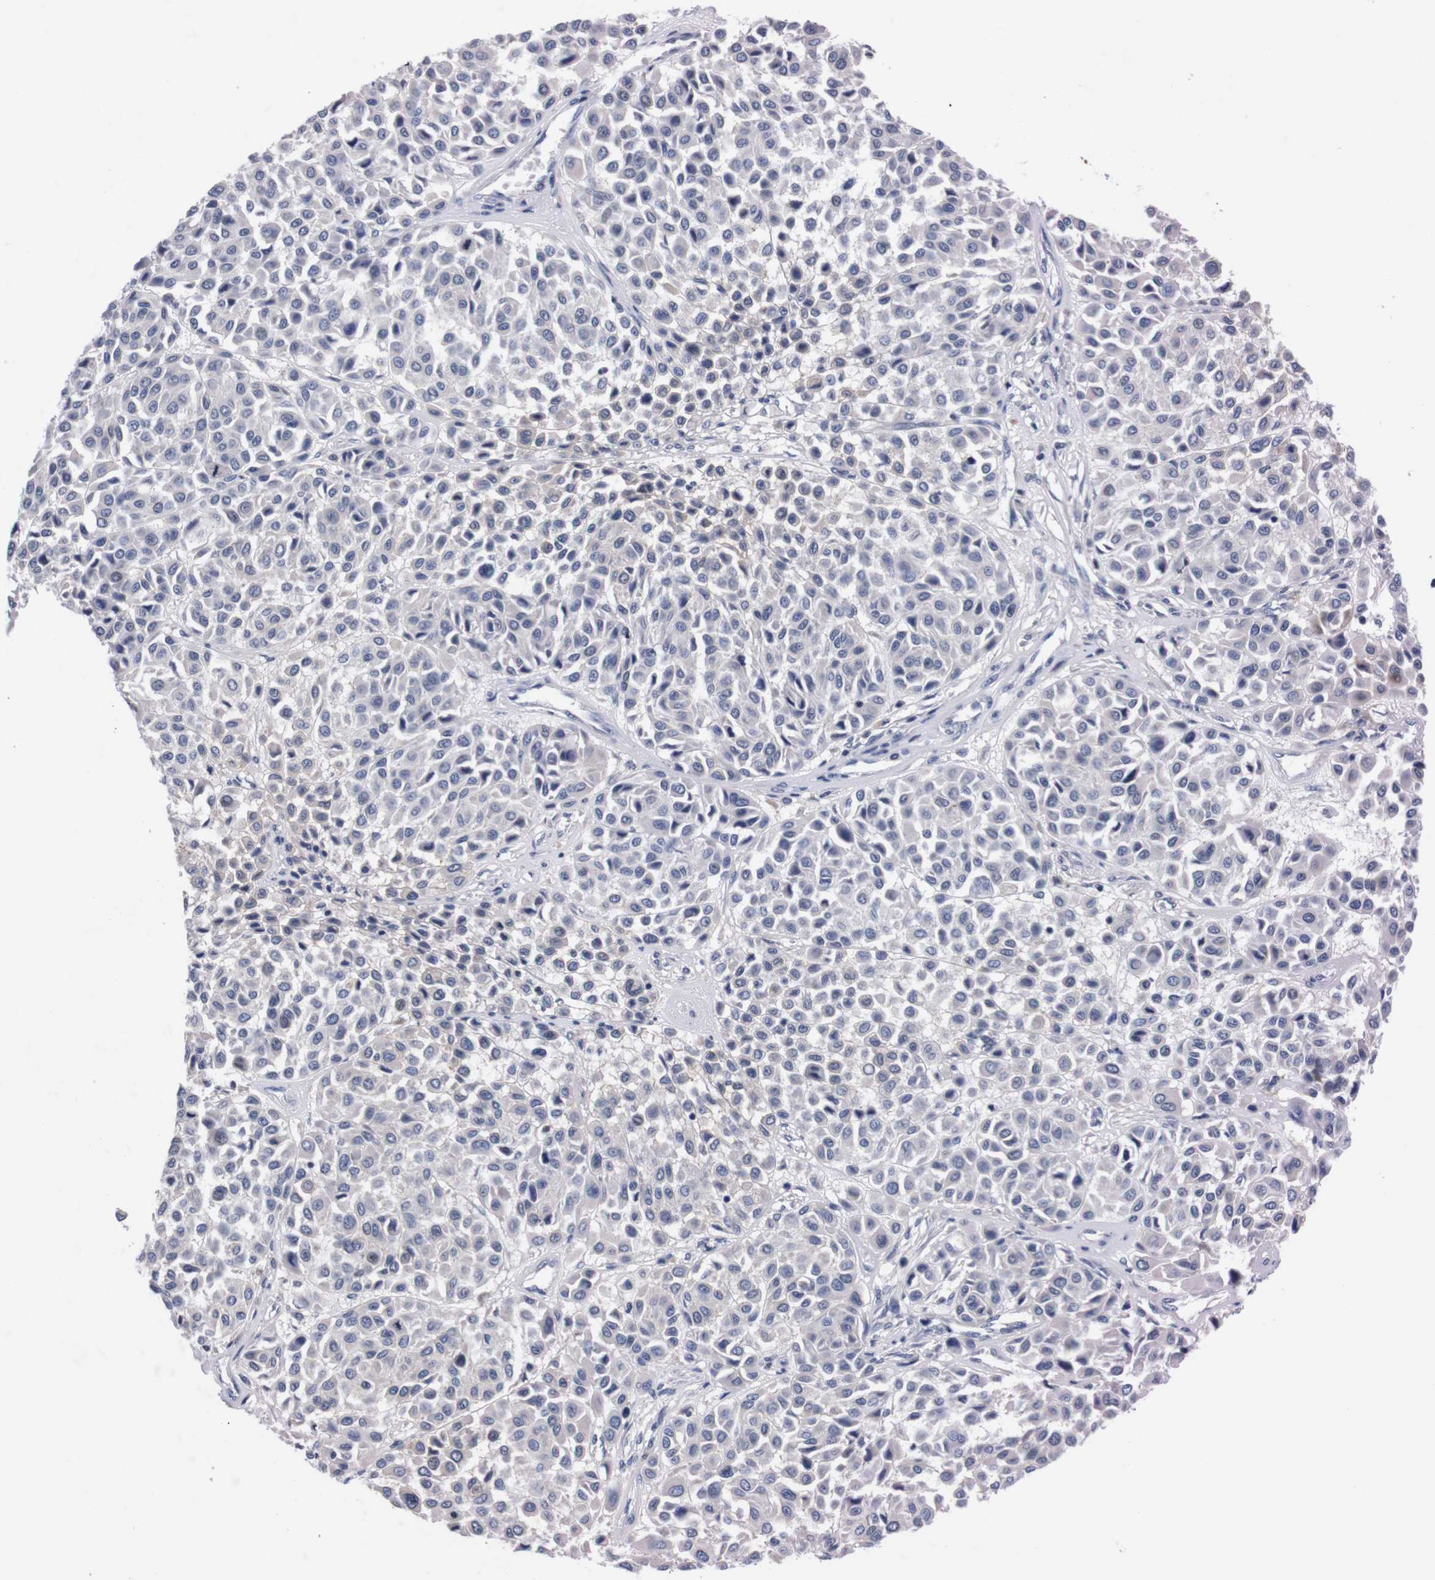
{"staining": {"intensity": "negative", "quantity": "none", "location": "none"}, "tissue": "melanoma", "cell_type": "Tumor cells", "image_type": "cancer", "snomed": [{"axis": "morphology", "description": "Malignant melanoma, Metastatic site"}, {"axis": "topography", "description": "Soft tissue"}], "caption": "Histopathology image shows no significant protein expression in tumor cells of melanoma.", "gene": "TNFRSF21", "patient": {"sex": "male", "age": 41}}